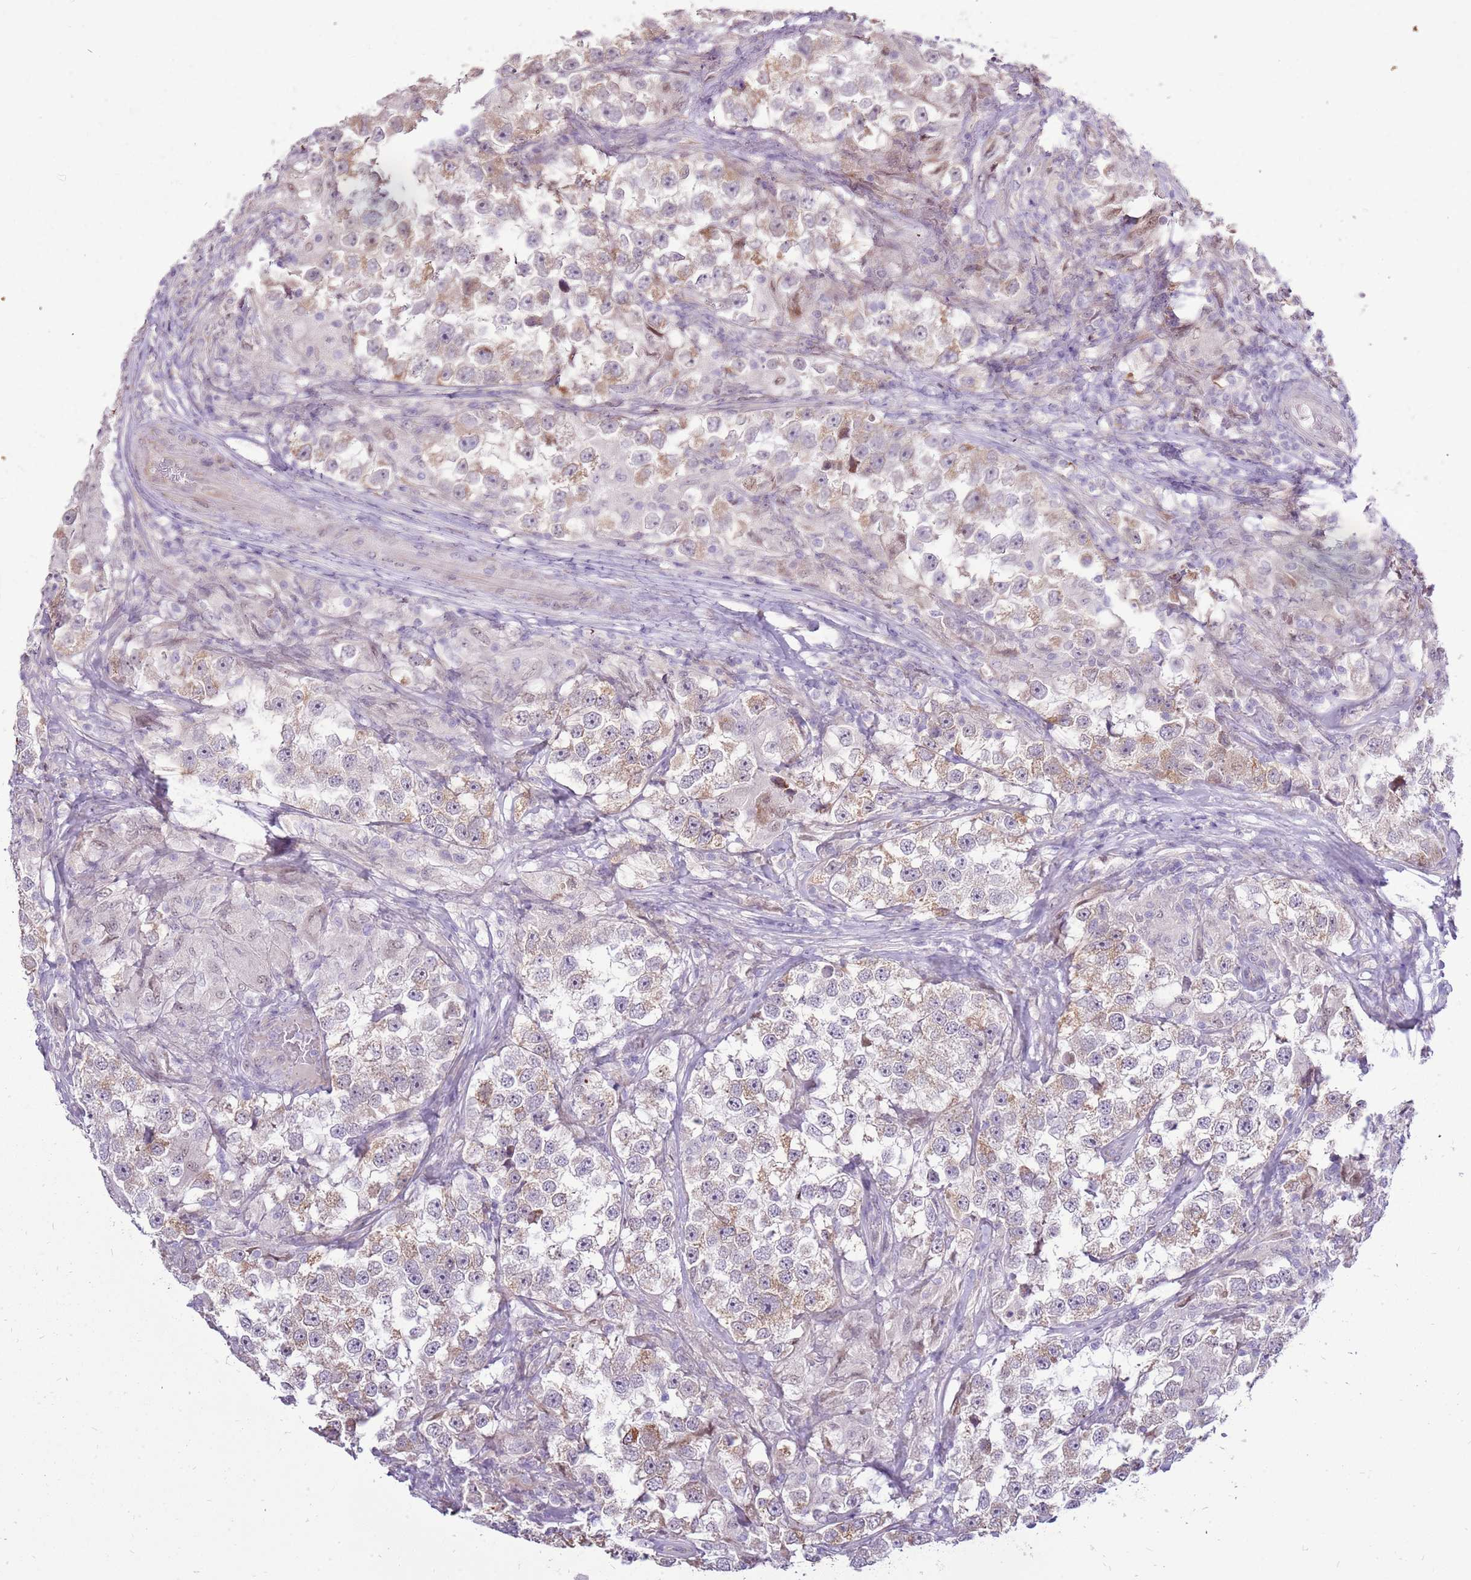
{"staining": {"intensity": "moderate", "quantity": "25%-75%", "location": "cytoplasmic/membranous"}, "tissue": "testis cancer", "cell_type": "Tumor cells", "image_type": "cancer", "snomed": [{"axis": "morphology", "description": "Seminoma, NOS"}, {"axis": "topography", "description": "Testis"}], "caption": "Protein expression analysis of human testis seminoma reveals moderate cytoplasmic/membranous expression in about 25%-75% of tumor cells.", "gene": "UGGT2", "patient": {"sex": "male", "age": 46}}